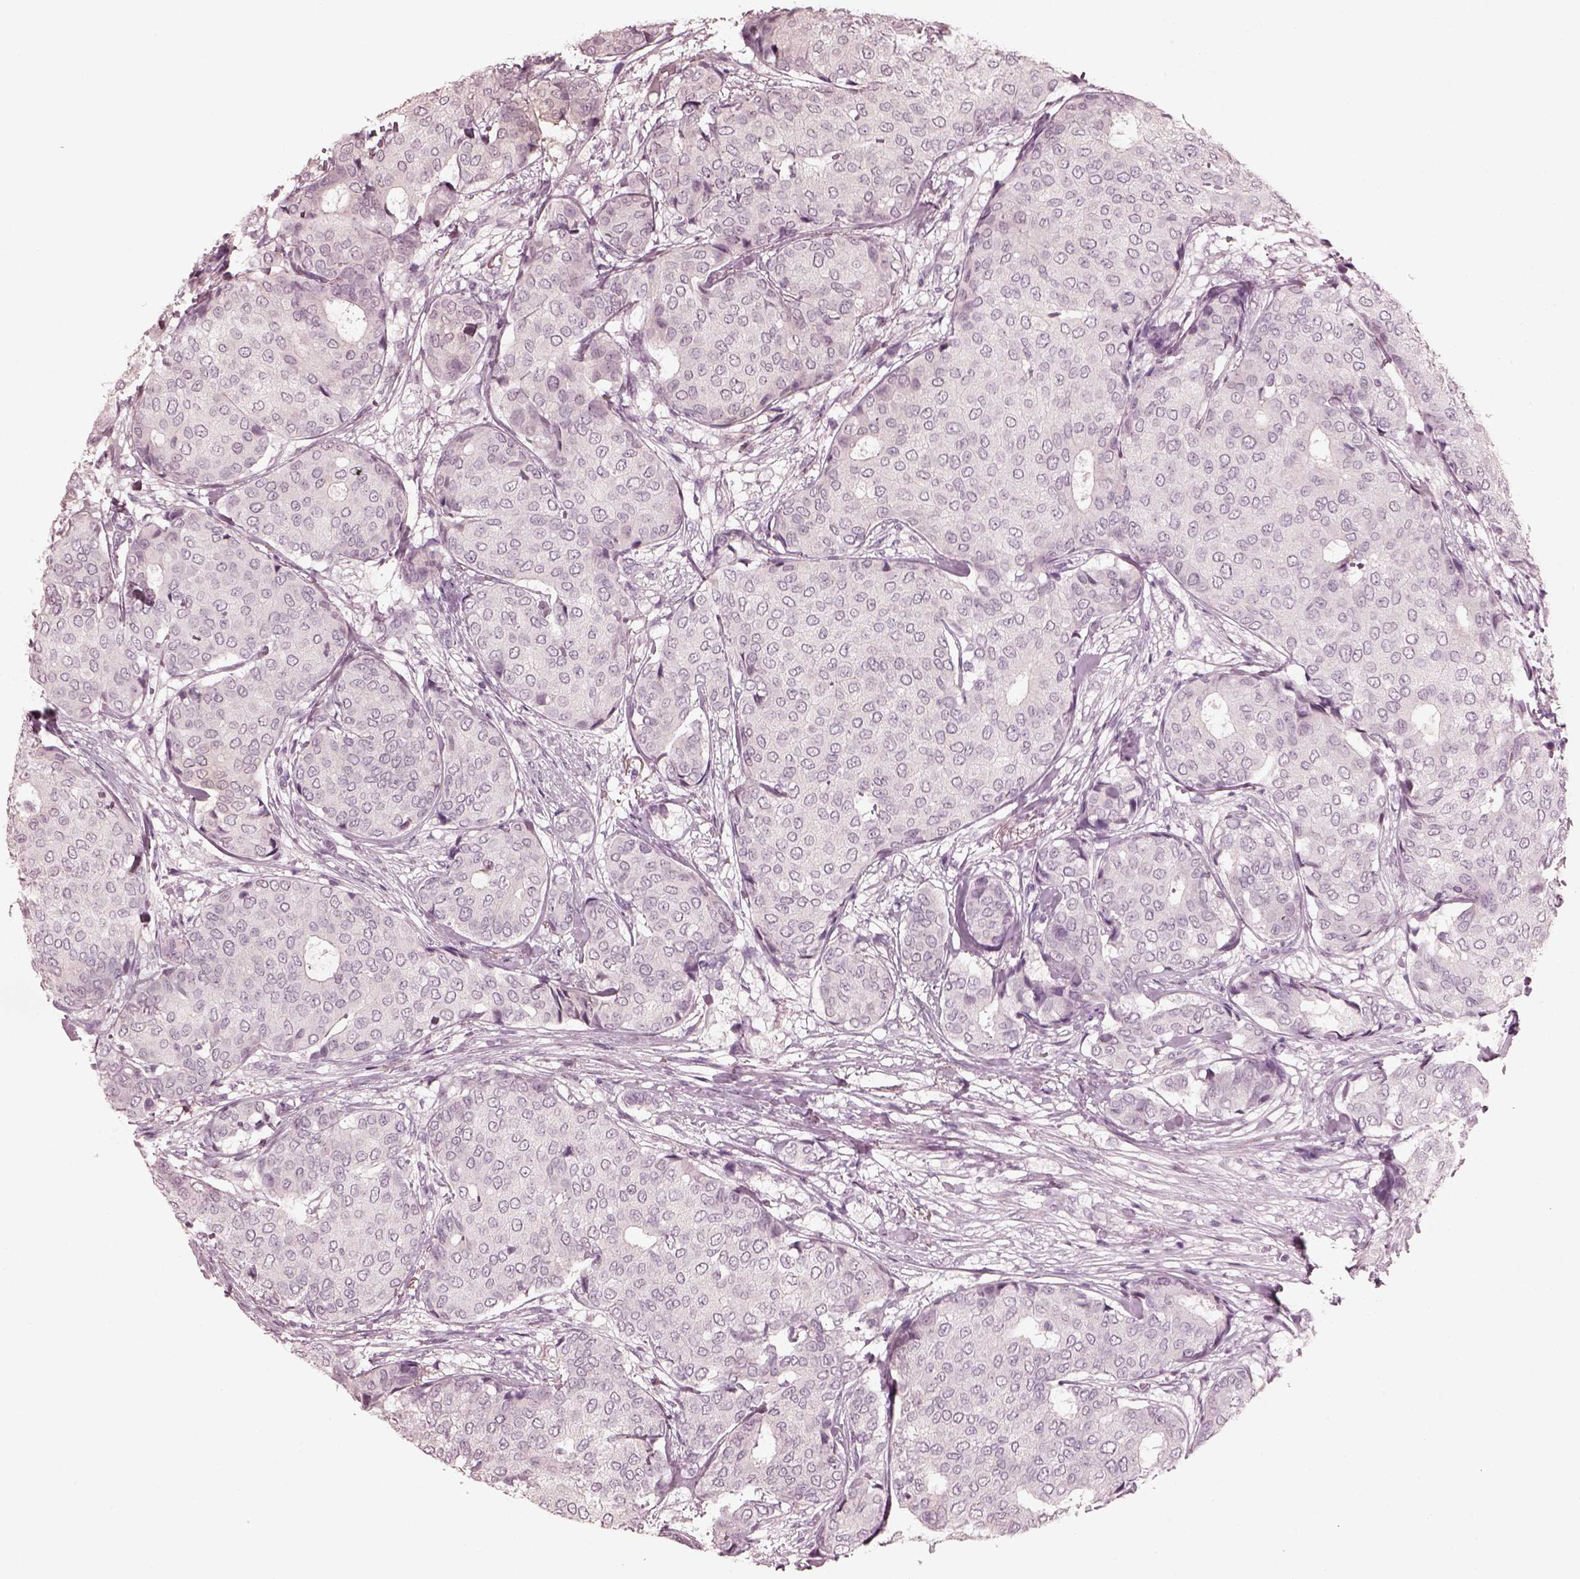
{"staining": {"intensity": "negative", "quantity": "none", "location": "none"}, "tissue": "breast cancer", "cell_type": "Tumor cells", "image_type": "cancer", "snomed": [{"axis": "morphology", "description": "Duct carcinoma"}, {"axis": "topography", "description": "Breast"}], "caption": "Tumor cells show no significant protein positivity in invasive ductal carcinoma (breast).", "gene": "OPTC", "patient": {"sex": "female", "age": 75}}